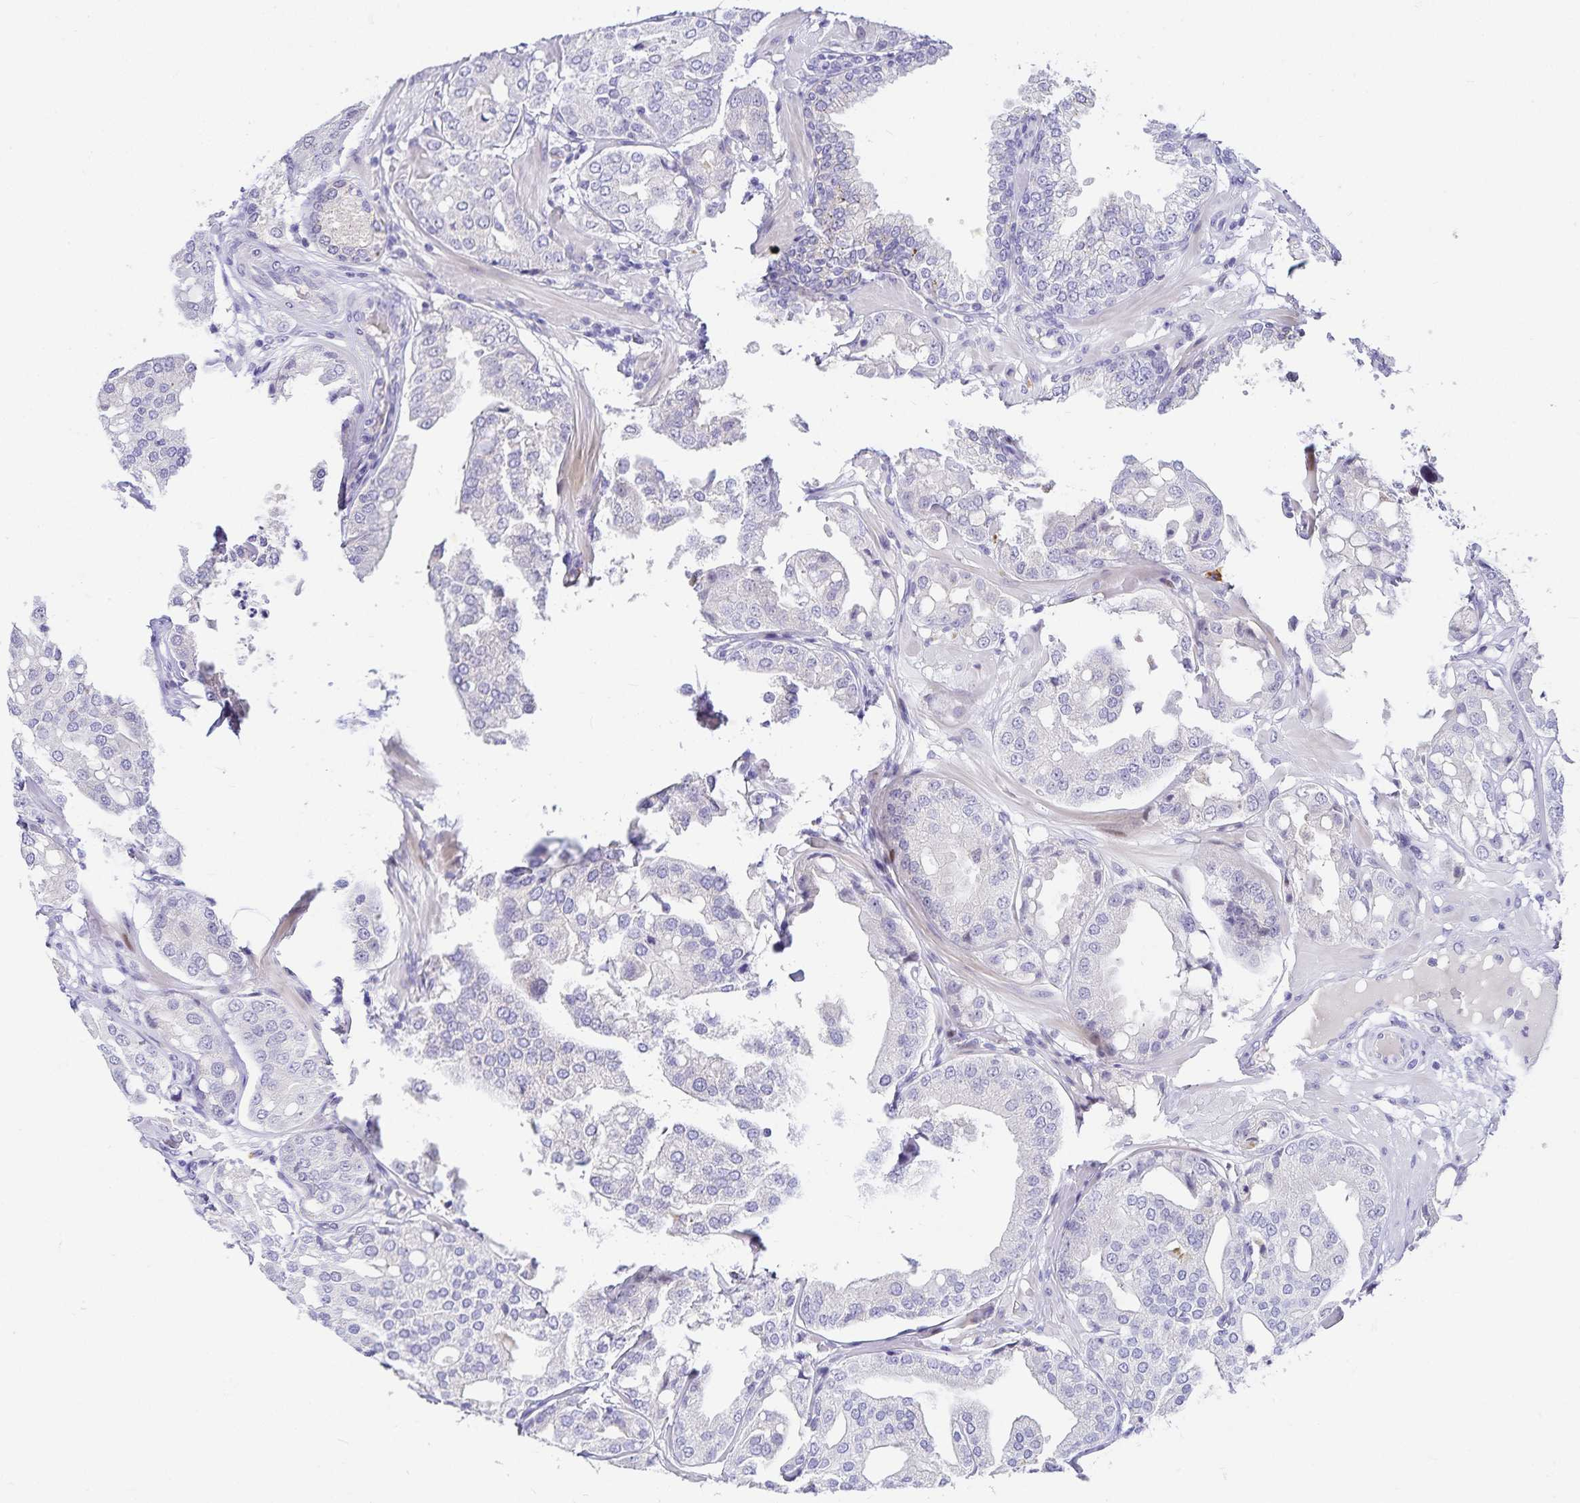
{"staining": {"intensity": "negative", "quantity": "none", "location": "none"}, "tissue": "renal cancer", "cell_type": "Tumor cells", "image_type": "cancer", "snomed": [{"axis": "morphology", "description": "Adenocarcinoma, NOS"}, {"axis": "topography", "description": "Urinary bladder"}], "caption": "The histopathology image reveals no significant positivity in tumor cells of renal cancer.", "gene": "KBTBD13", "patient": {"sex": "male", "age": 61}}